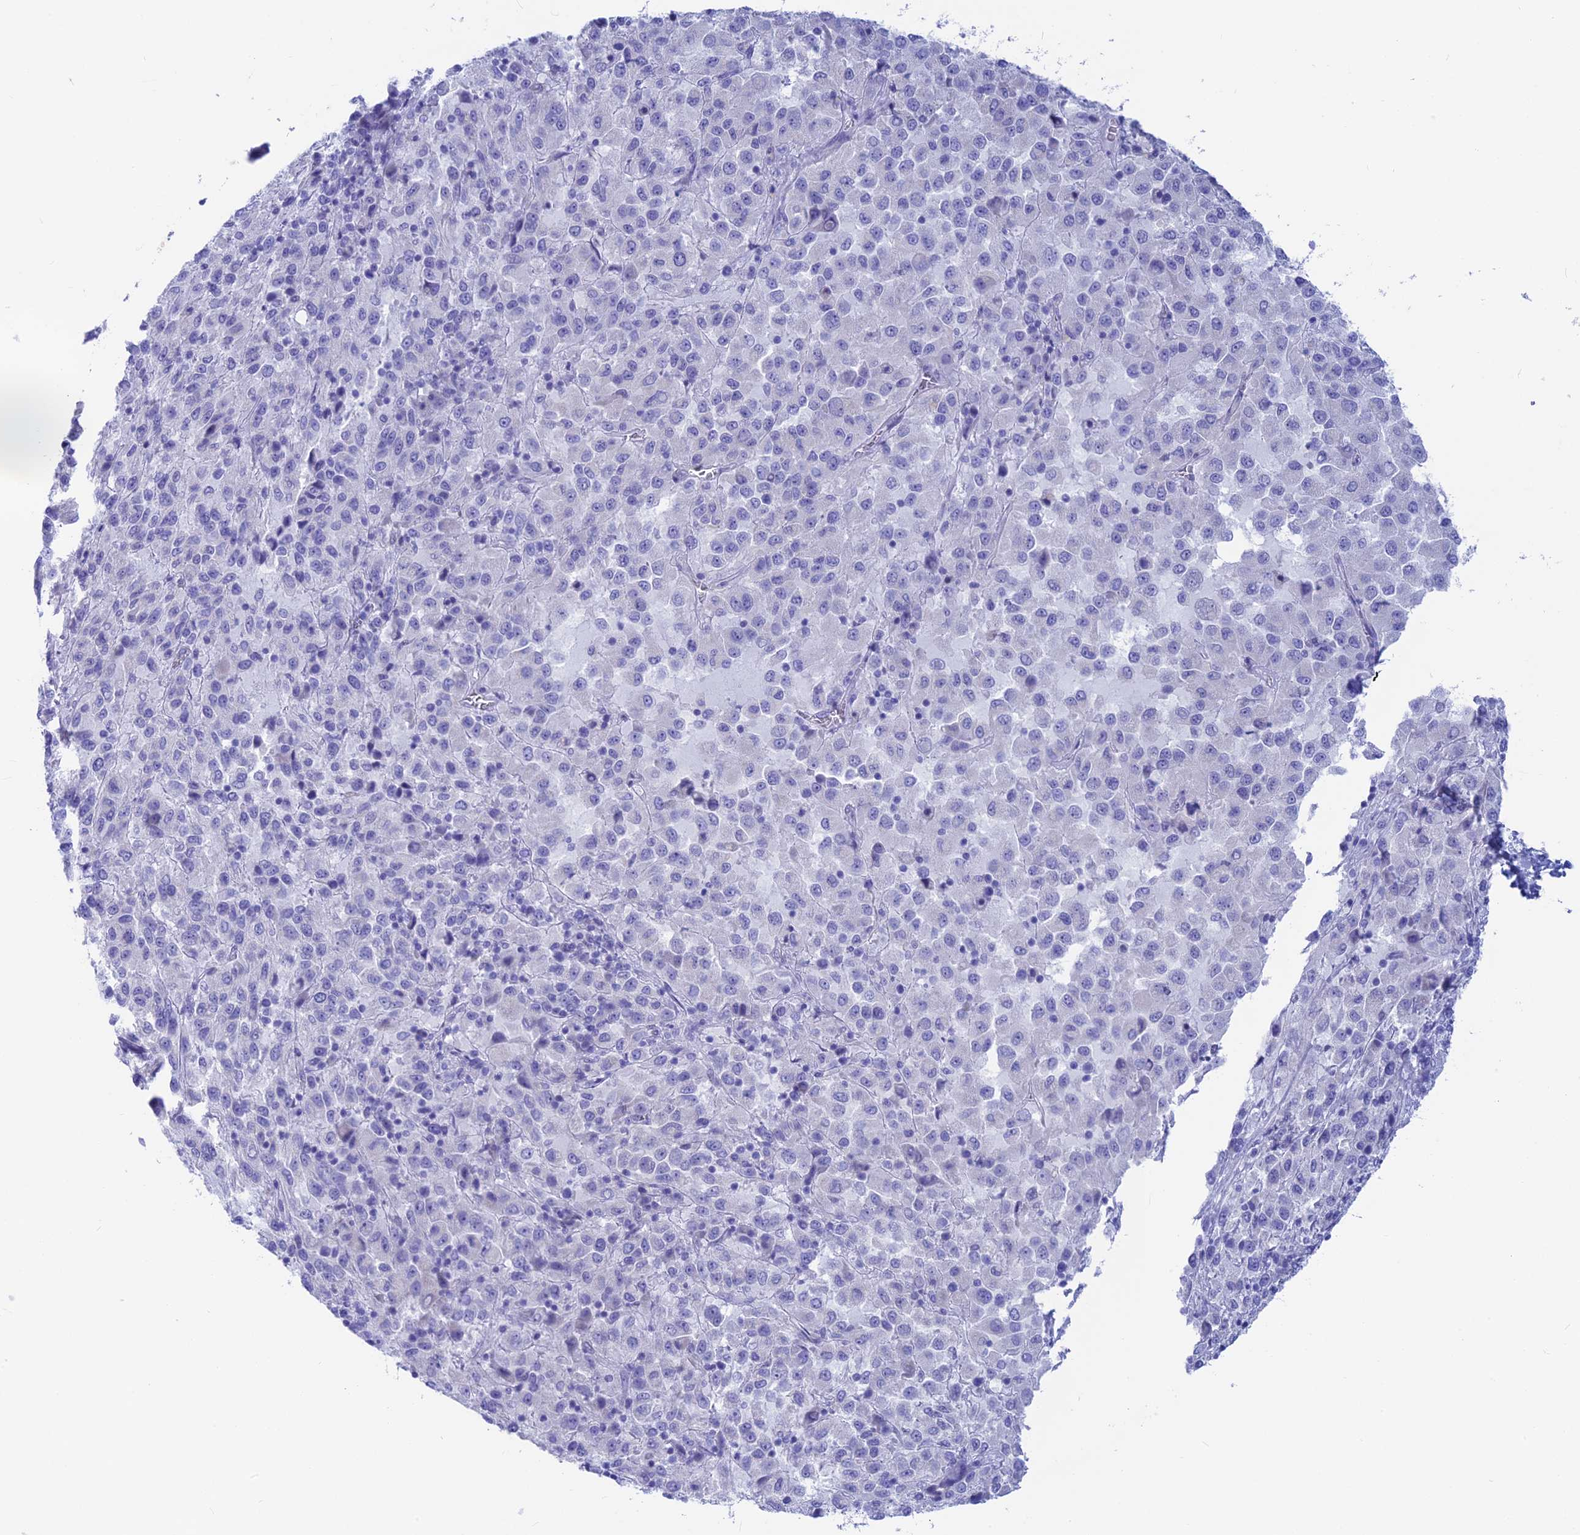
{"staining": {"intensity": "negative", "quantity": "none", "location": "none"}, "tissue": "melanoma", "cell_type": "Tumor cells", "image_type": "cancer", "snomed": [{"axis": "morphology", "description": "Malignant melanoma, Metastatic site"}, {"axis": "topography", "description": "Lung"}], "caption": "IHC micrograph of neoplastic tissue: malignant melanoma (metastatic site) stained with DAB demonstrates no significant protein staining in tumor cells.", "gene": "GNGT2", "patient": {"sex": "male", "age": 64}}